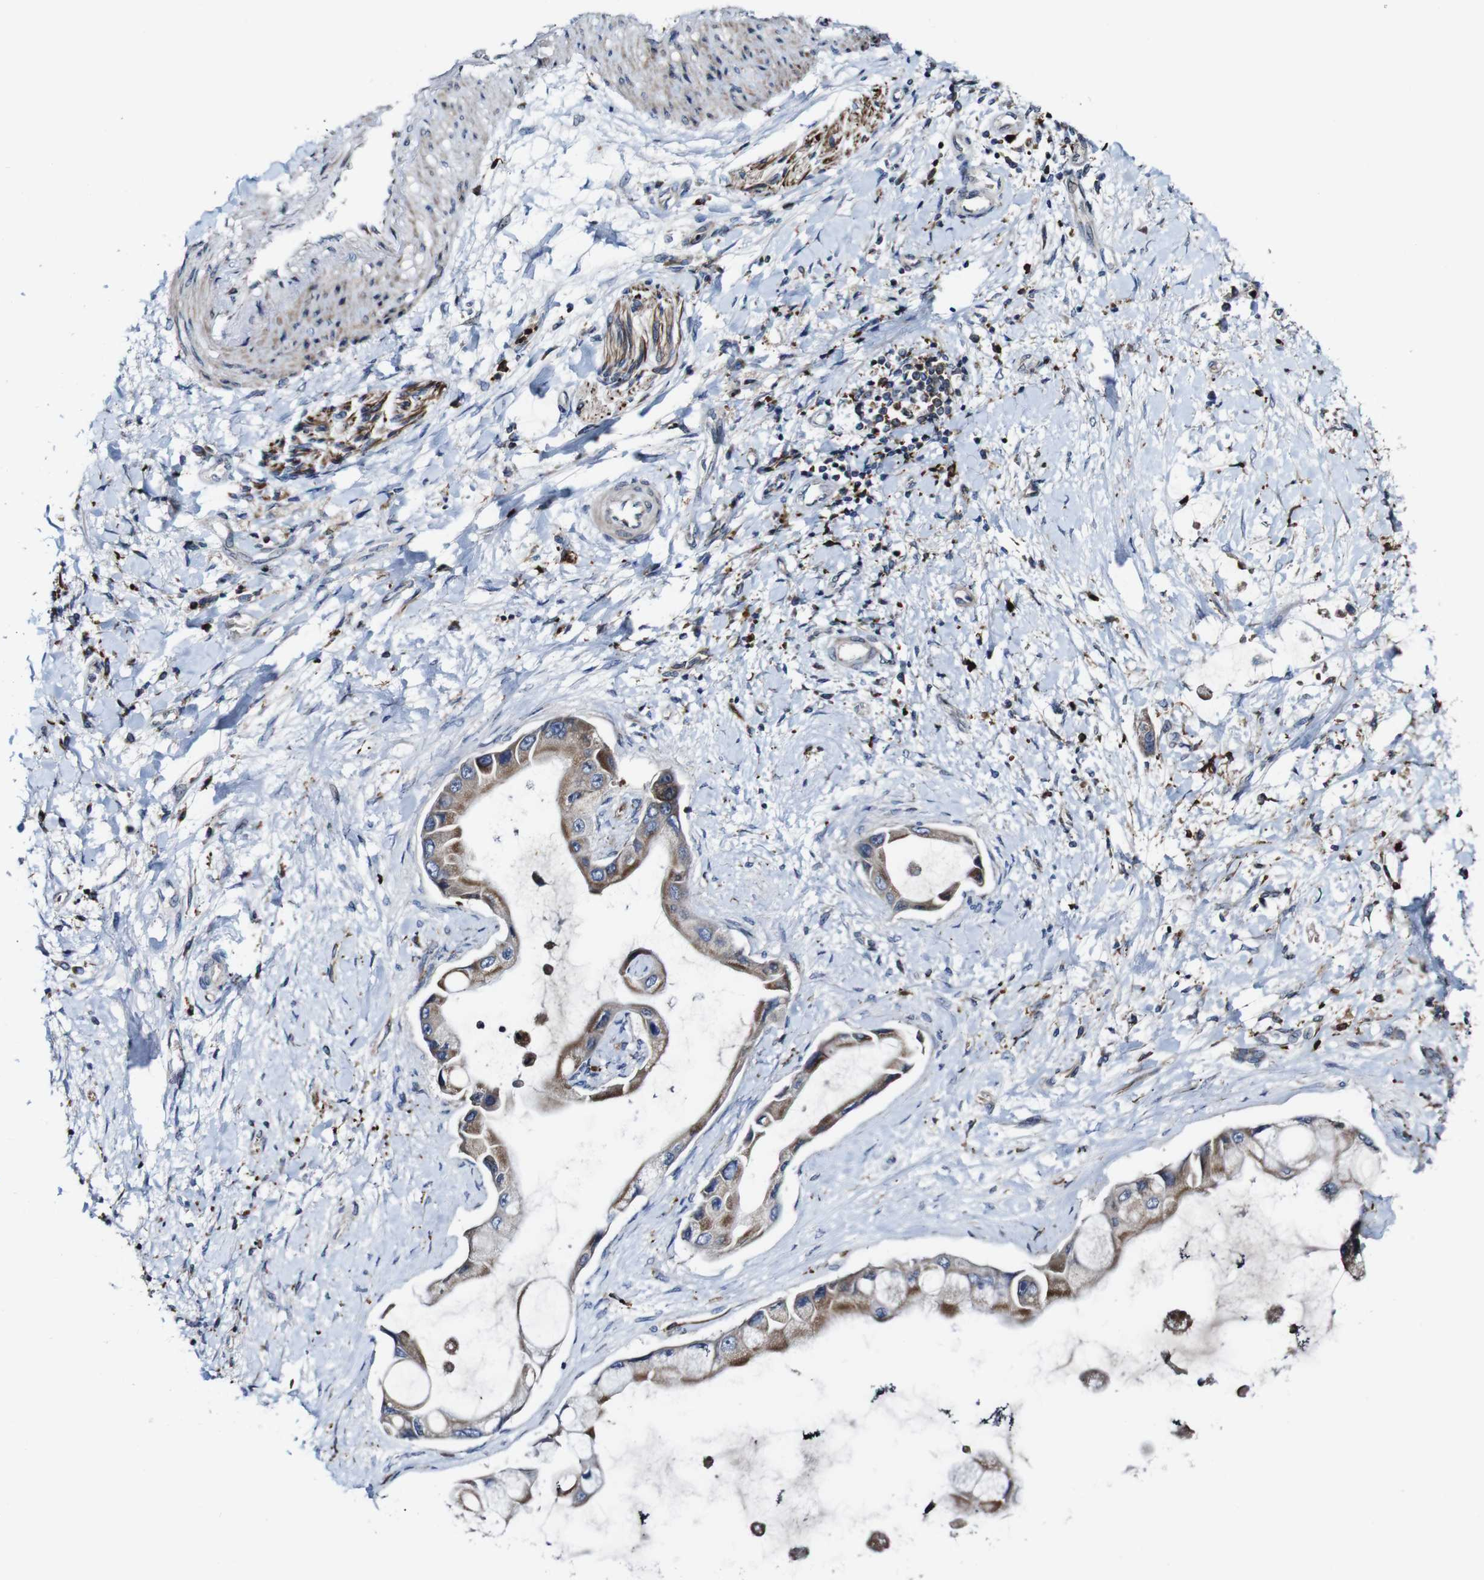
{"staining": {"intensity": "moderate", "quantity": ">75%", "location": "cytoplasmic/membranous"}, "tissue": "liver cancer", "cell_type": "Tumor cells", "image_type": "cancer", "snomed": [{"axis": "morphology", "description": "Cholangiocarcinoma"}, {"axis": "topography", "description": "Liver"}], "caption": "Liver cancer (cholangiocarcinoma) stained for a protein (brown) reveals moderate cytoplasmic/membranous positive expression in approximately >75% of tumor cells.", "gene": "JAK2", "patient": {"sex": "male", "age": 50}}